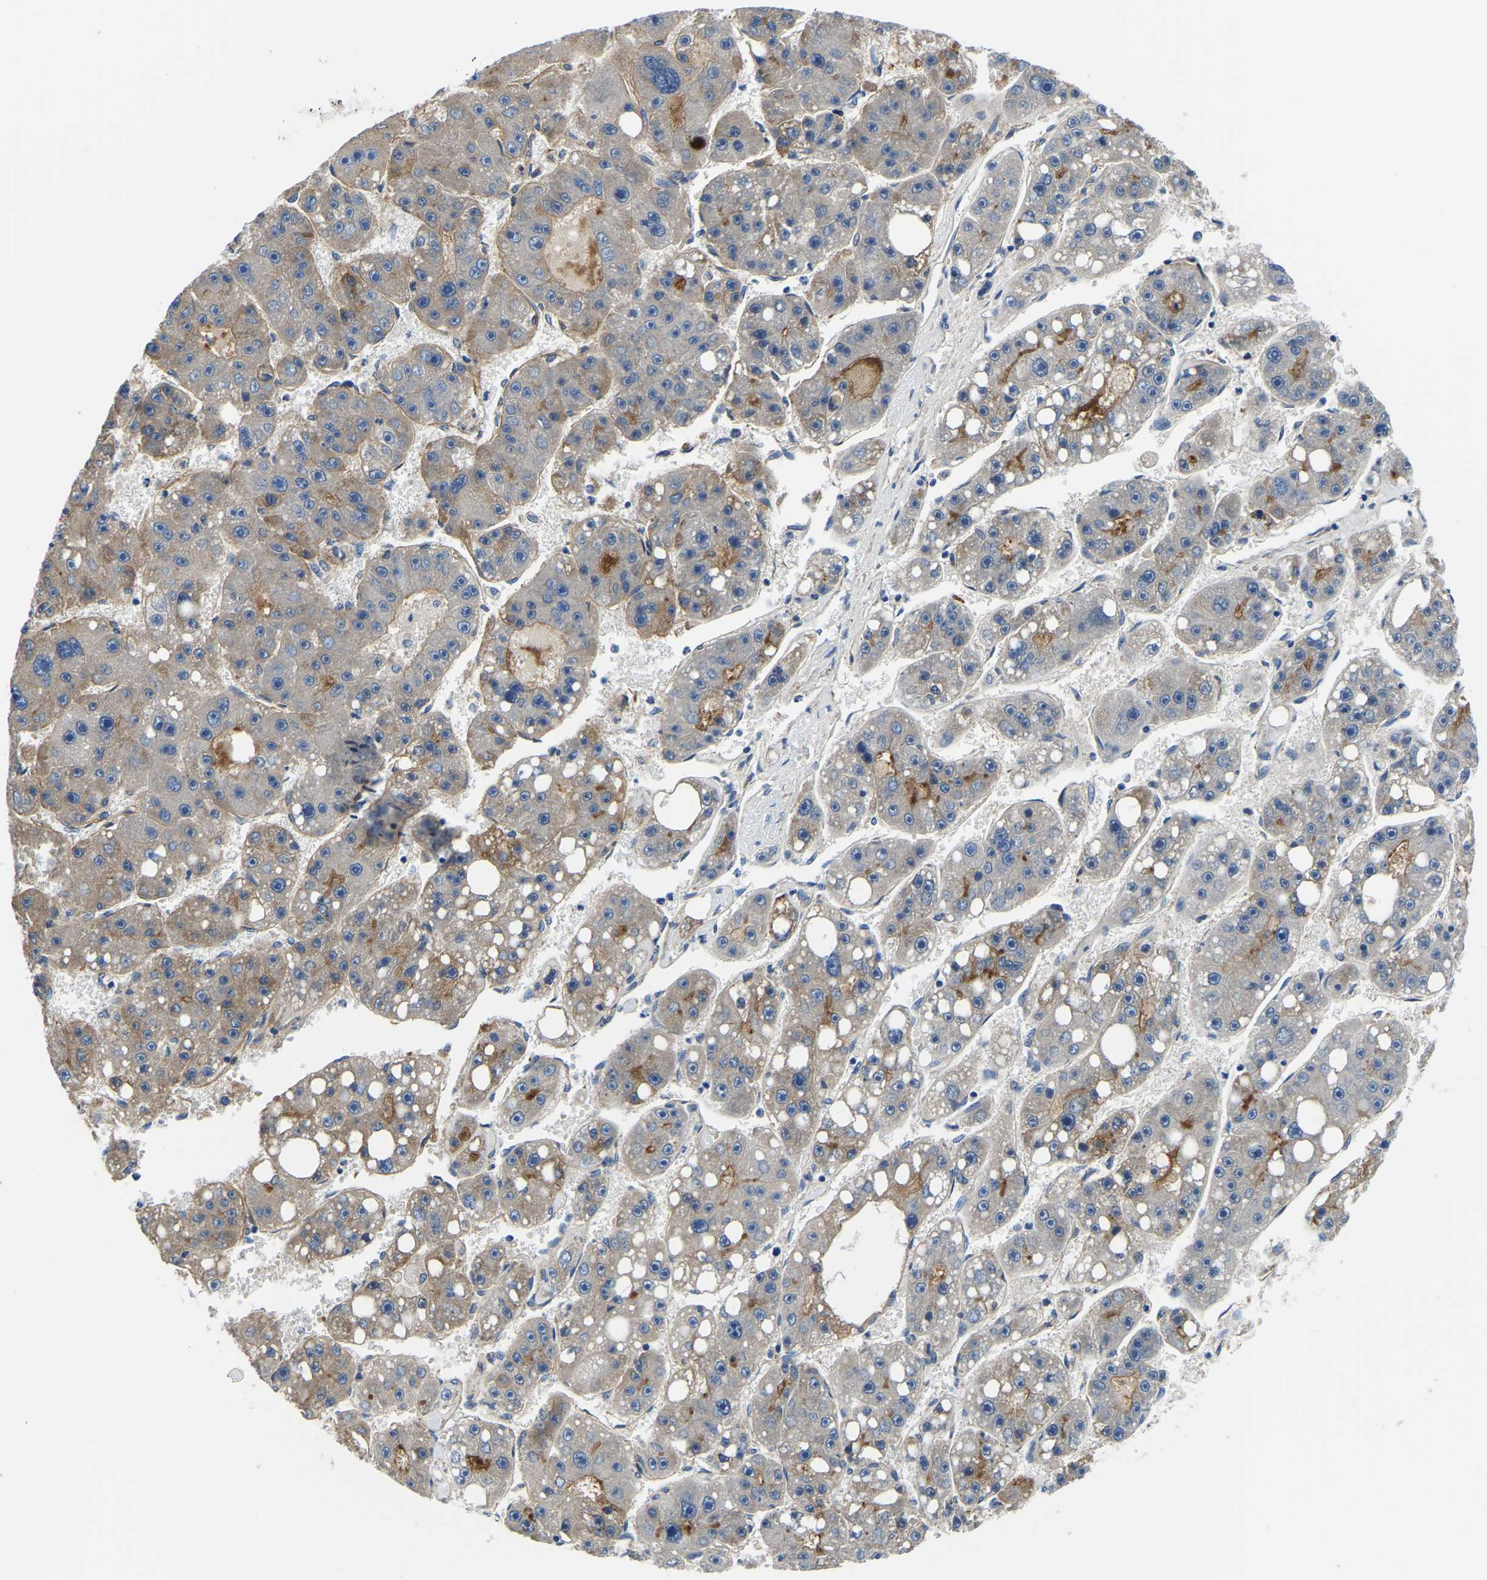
{"staining": {"intensity": "negative", "quantity": "none", "location": "none"}, "tissue": "liver cancer", "cell_type": "Tumor cells", "image_type": "cancer", "snomed": [{"axis": "morphology", "description": "Carcinoma, Hepatocellular, NOS"}, {"axis": "topography", "description": "Liver"}], "caption": "The image exhibits no staining of tumor cells in liver cancer. (DAB immunohistochemistry (IHC), high magnification).", "gene": "LIAS", "patient": {"sex": "female", "age": 61}}